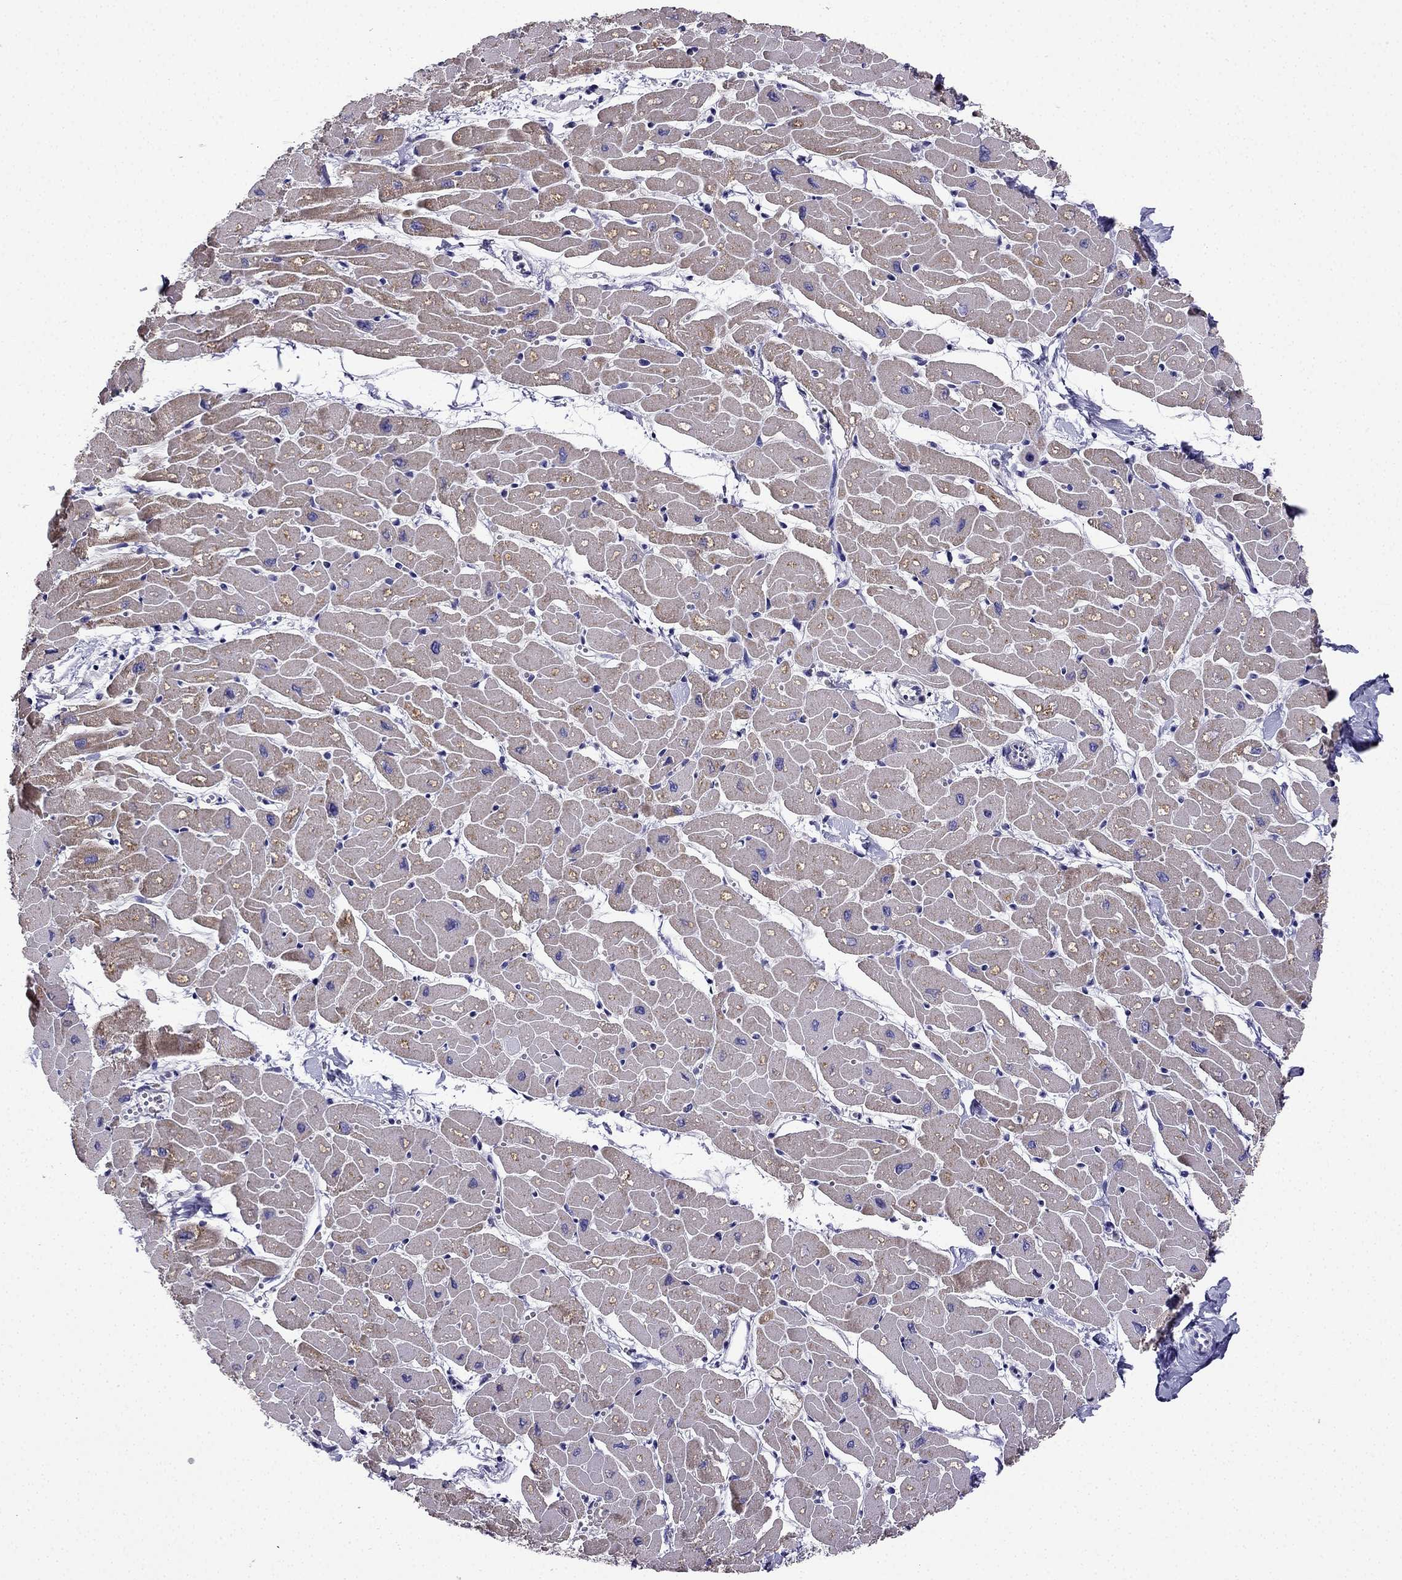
{"staining": {"intensity": "moderate", "quantity": "25%-75%", "location": "cytoplasmic/membranous"}, "tissue": "heart muscle", "cell_type": "Cardiomyocytes", "image_type": "normal", "snomed": [{"axis": "morphology", "description": "Normal tissue, NOS"}, {"axis": "topography", "description": "Heart"}], "caption": "Normal heart muscle exhibits moderate cytoplasmic/membranous positivity in about 25%-75% of cardiomyocytes.", "gene": "KIF5A", "patient": {"sex": "male", "age": 57}}